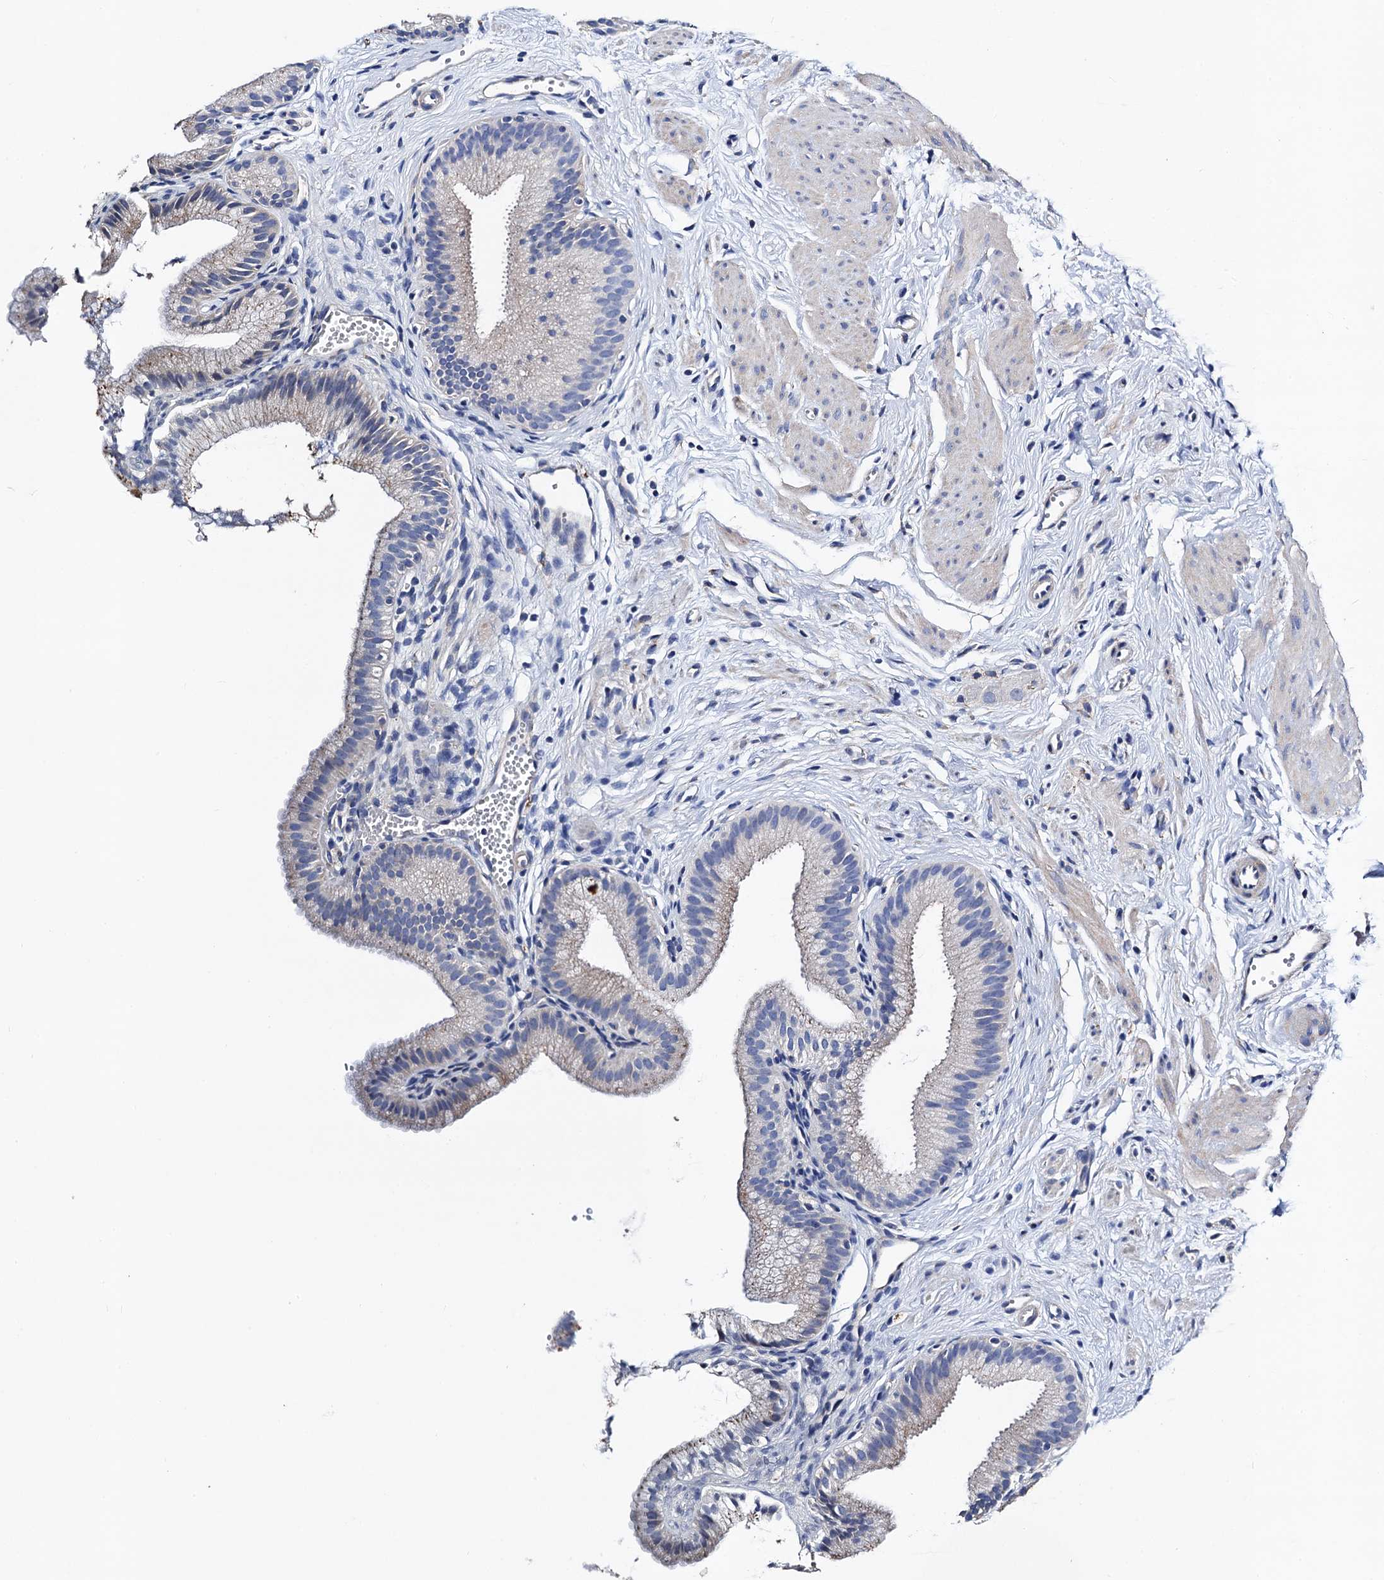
{"staining": {"intensity": "weak", "quantity": "<25%", "location": "cytoplasmic/membranous"}, "tissue": "gallbladder", "cell_type": "Glandular cells", "image_type": "normal", "snomed": [{"axis": "morphology", "description": "Normal tissue, NOS"}, {"axis": "topography", "description": "Gallbladder"}, {"axis": "topography", "description": "Peripheral nerve tissue"}], "caption": "Immunohistochemistry (IHC) photomicrograph of normal gallbladder: human gallbladder stained with DAB reveals no significant protein positivity in glandular cells. (Immunohistochemistry (IHC), brightfield microscopy, high magnification).", "gene": "FREM3", "patient": {"sex": "male", "age": 38}}